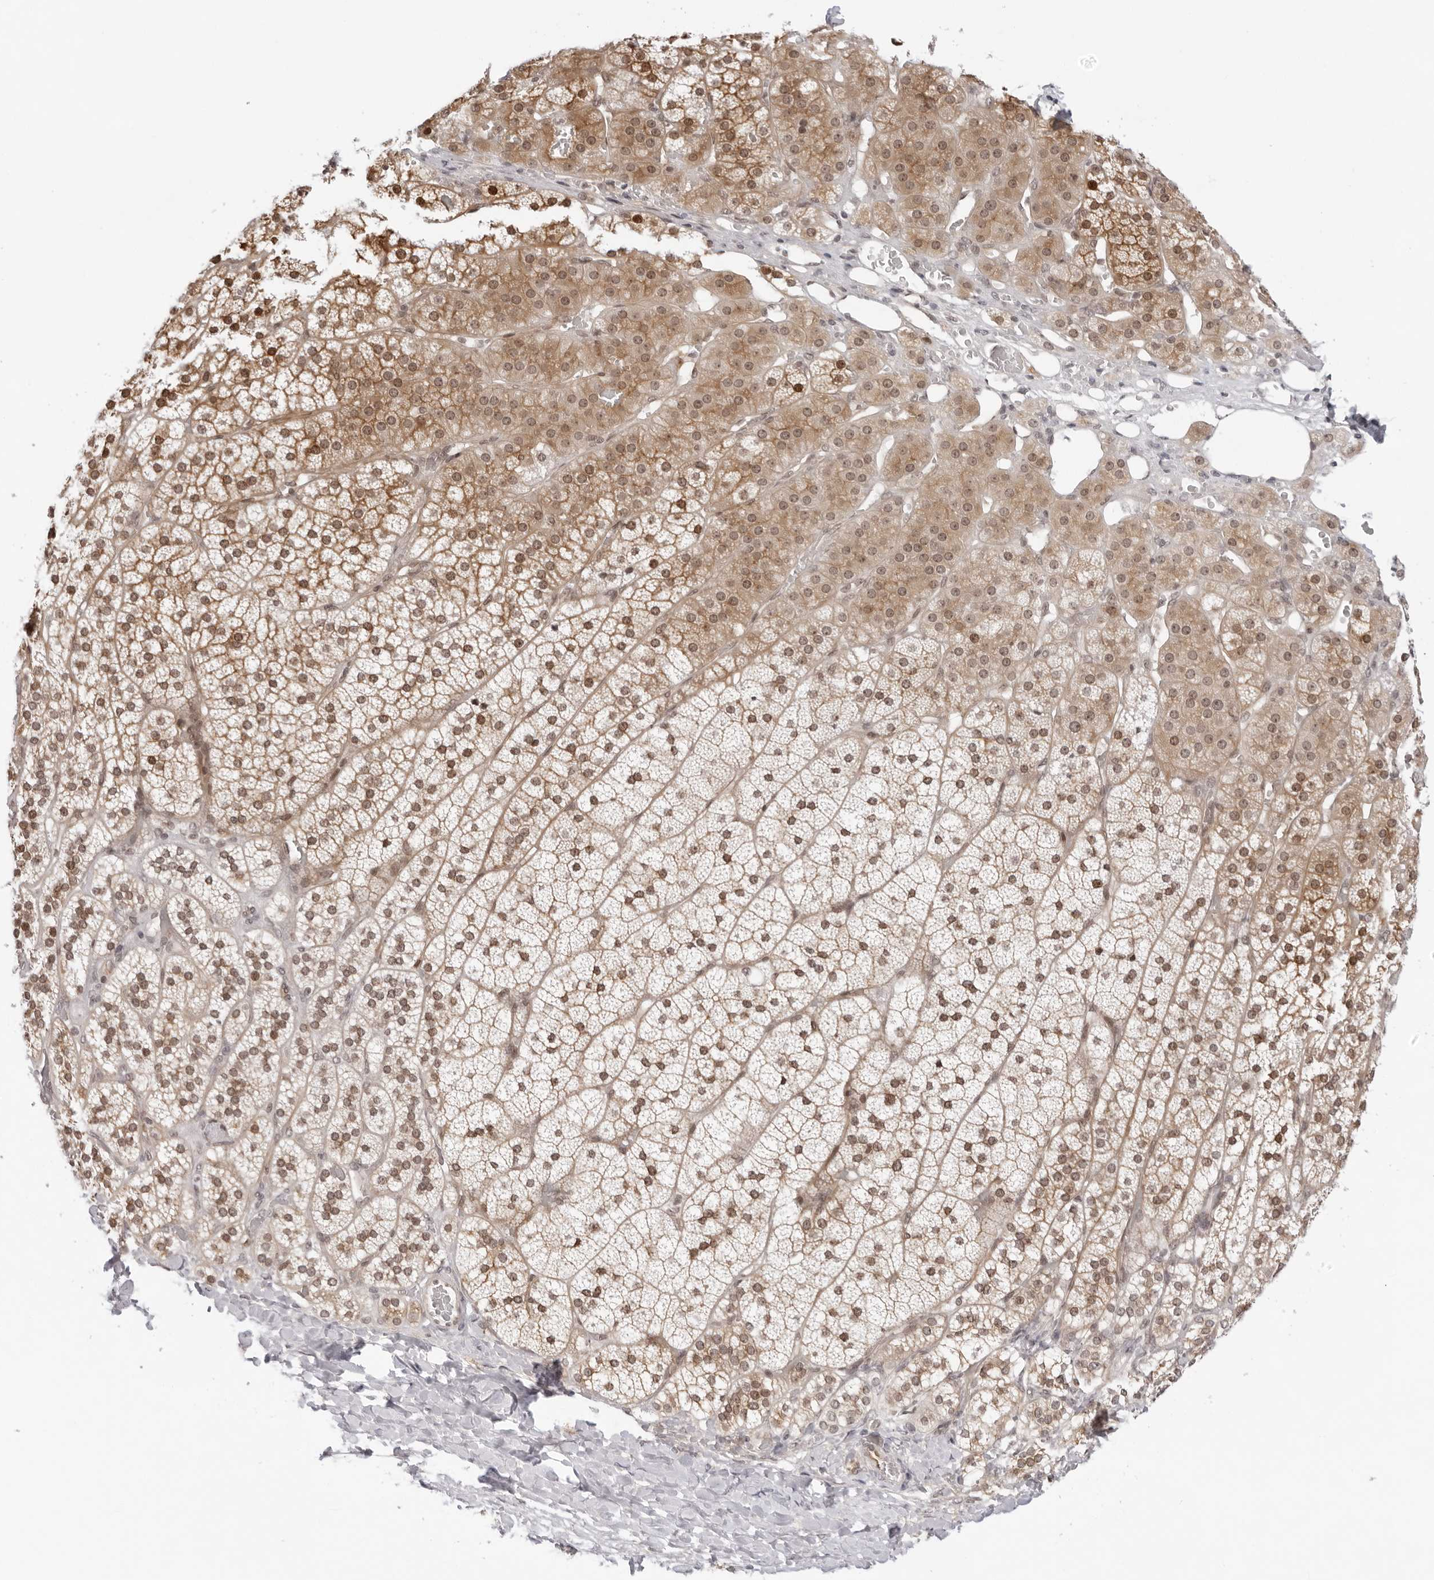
{"staining": {"intensity": "moderate", "quantity": ">75%", "location": "cytoplasmic/membranous,nuclear"}, "tissue": "adrenal gland", "cell_type": "Glandular cells", "image_type": "normal", "snomed": [{"axis": "morphology", "description": "Normal tissue, NOS"}, {"axis": "topography", "description": "Adrenal gland"}], "caption": "Immunohistochemistry (IHC) (DAB) staining of benign human adrenal gland reveals moderate cytoplasmic/membranous,nuclear protein positivity in about >75% of glandular cells. The staining was performed using DAB (3,3'-diaminobenzidine), with brown indicating positive protein expression. Nuclei are stained blue with hematoxylin.", "gene": "ITGB3BP", "patient": {"sex": "female", "age": 44}}